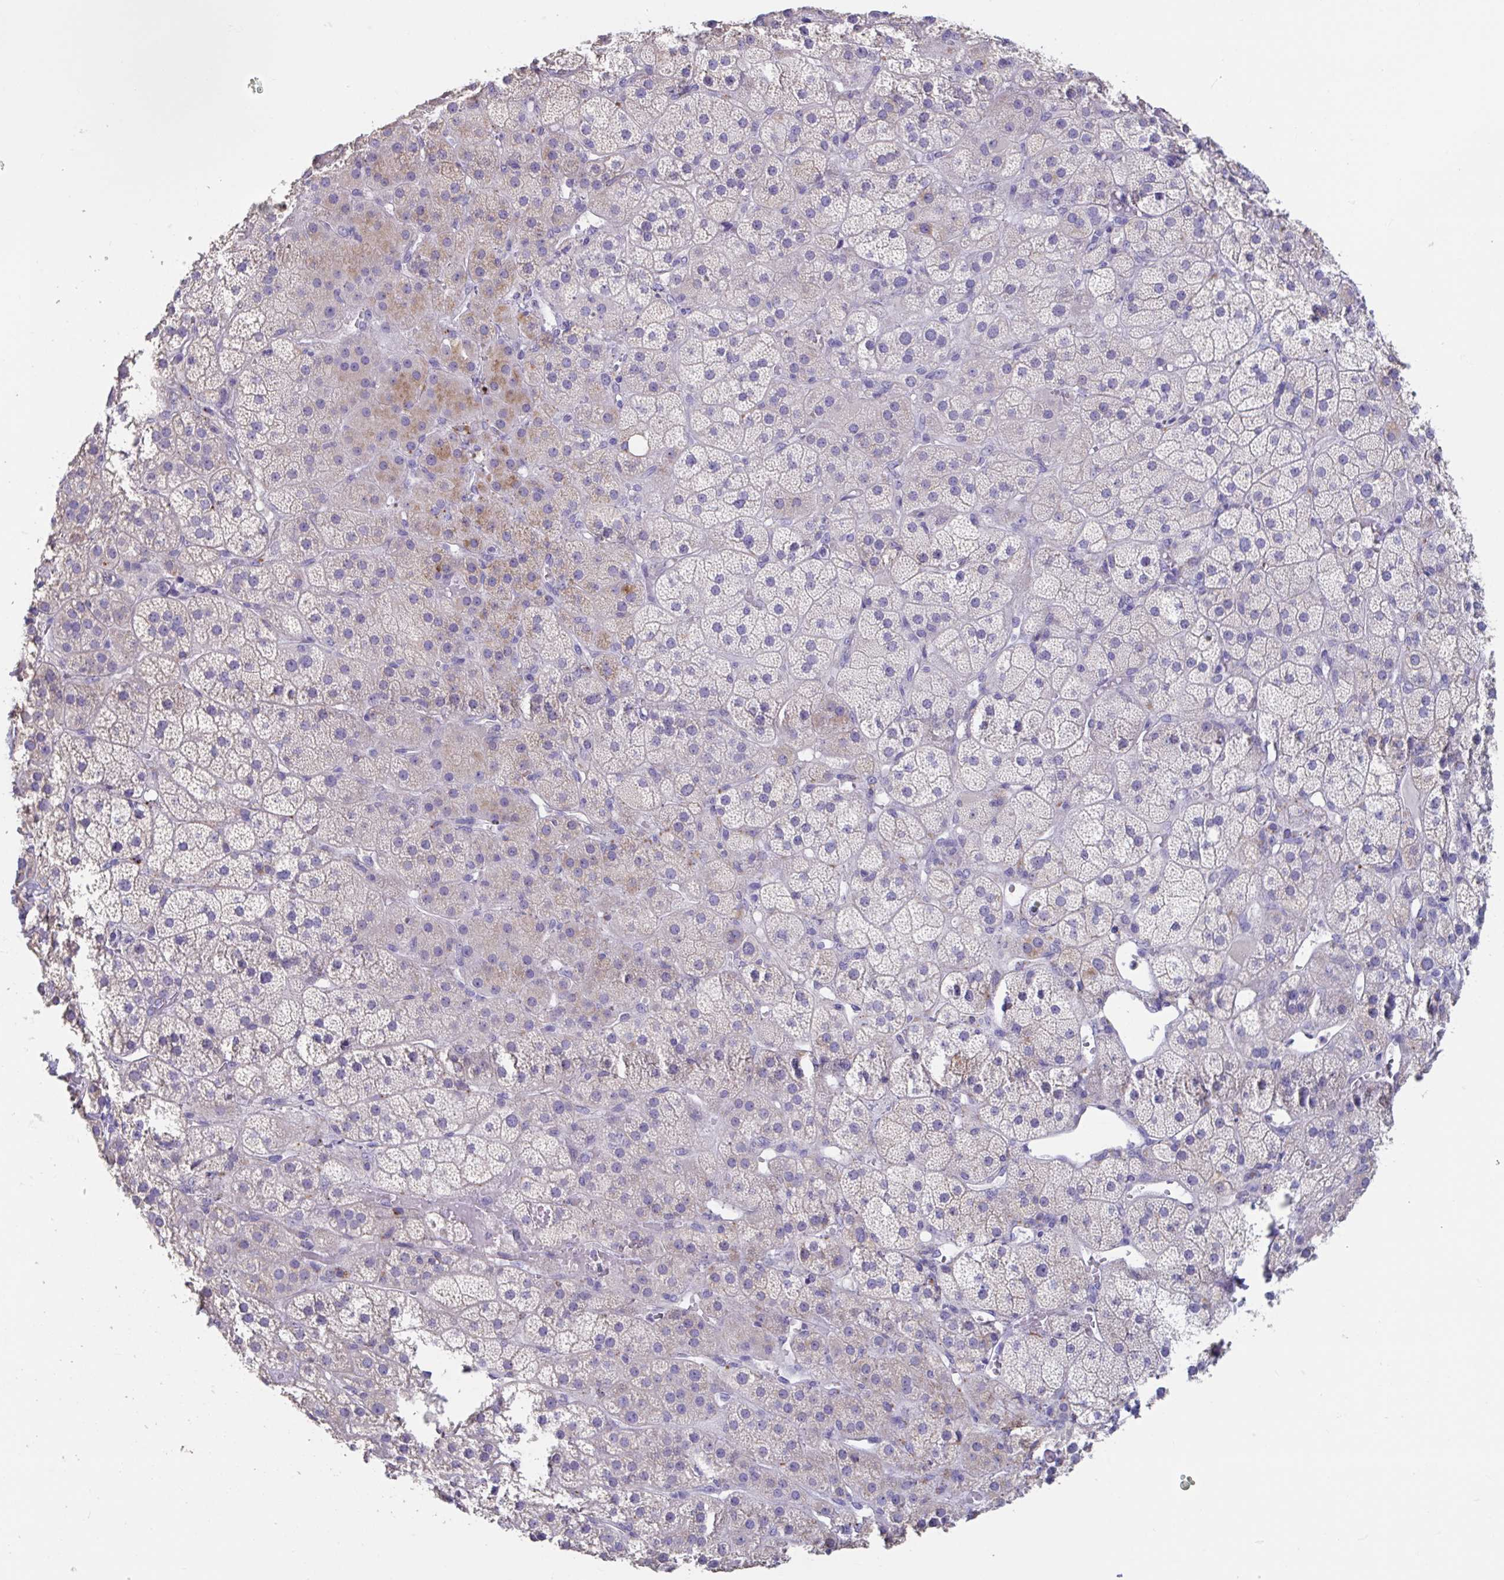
{"staining": {"intensity": "moderate", "quantity": "<25%", "location": "cytoplasmic/membranous"}, "tissue": "adrenal gland", "cell_type": "Glandular cells", "image_type": "normal", "snomed": [{"axis": "morphology", "description": "Normal tissue, NOS"}, {"axis": "topography", "description": "Adrenal gland"}], "caption": "Adrenal gland stained with DAB IHC displays low levels of moderate cytoplasmic/membranous staining in about <25% of glandular cells.", "gene": "GPR162", "patient": {"sex": "male", "age": 57}}